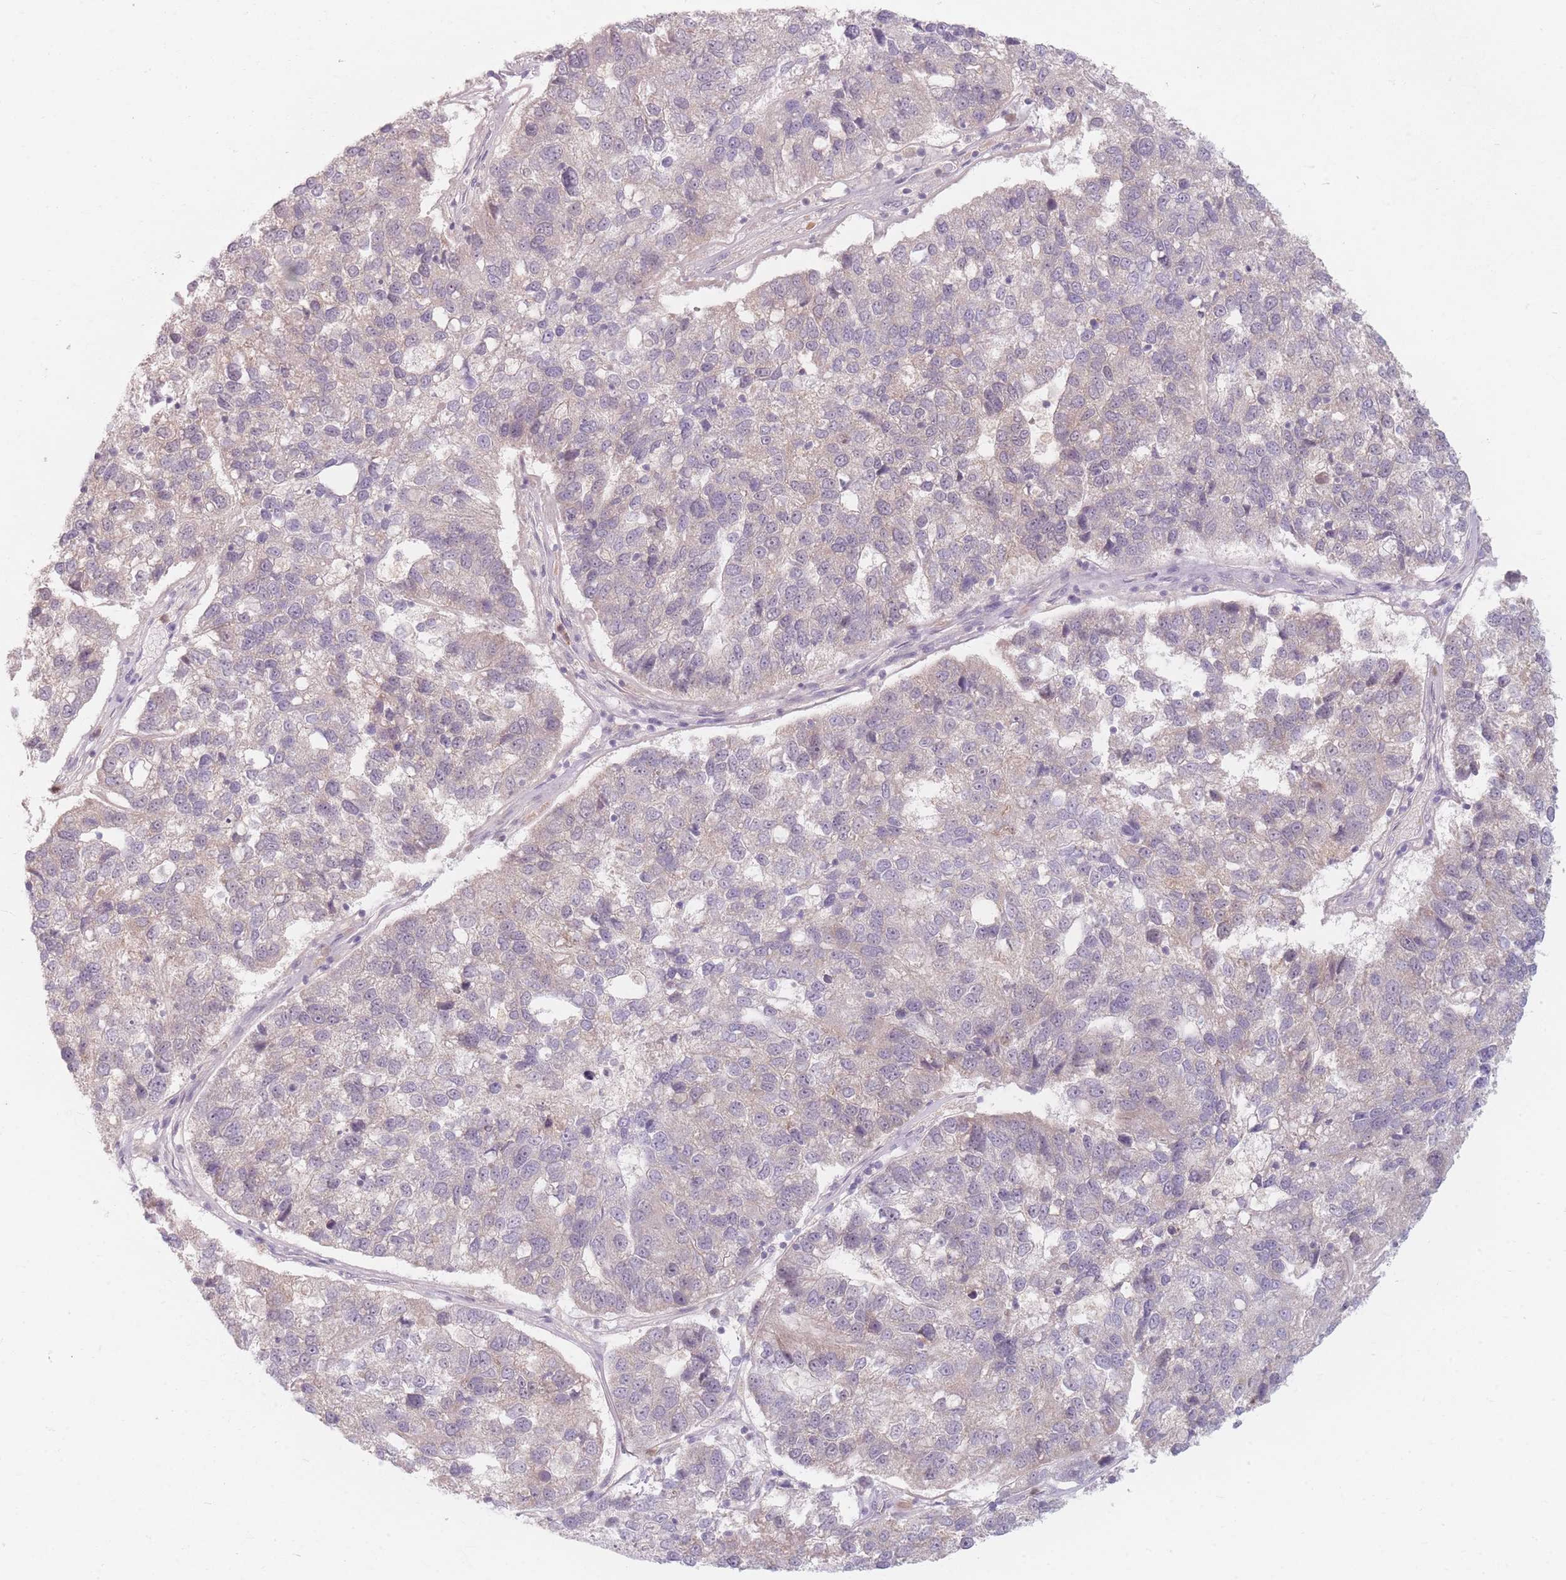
{"staining": {"intensity": "negative", "quantity": "none", "location": "none"}, "tissue": "pancreatic cancer", "cell_type": "Tumor cells", "image_type": "cancer", "snomed": [{"axis": "morphology", "description": "Adenocarcinoma, NOS"}, {"axis": "topography", "description": "Pancreas"}], "caption": "This is a micrograph of IHC staining of pancreatic cancer (adenocarcinoma), which shows no positivity in tumor cells. The staining is performed using DAB brown chromogen with nuclei counter-stained in using hematoxylin.", "gene": "CHCHD7", "patient": {"sex": "female", "age": 61}}